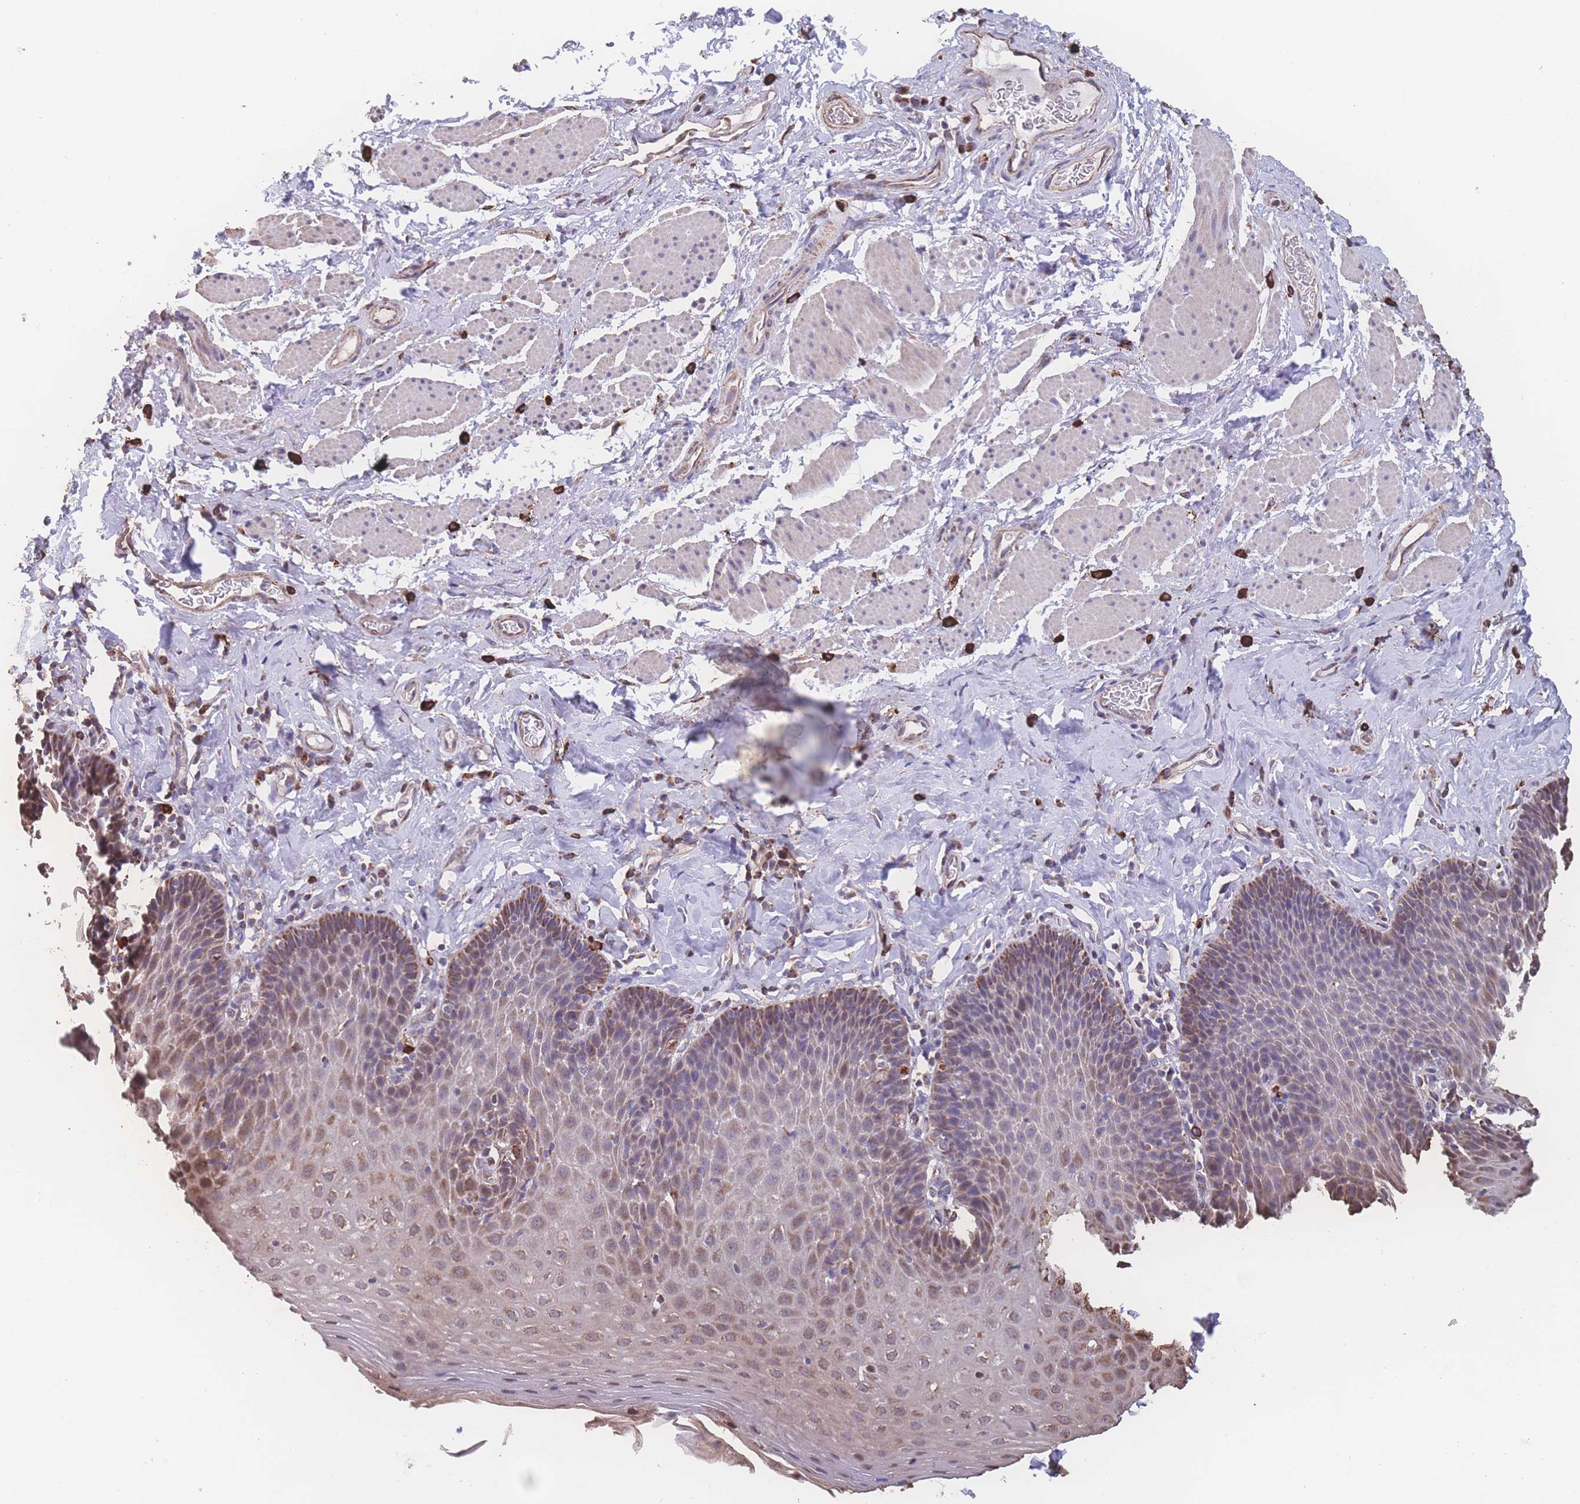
{"staining": {"intensity": "moderate", "quantity": "25%-75%", "location": "cytoplasmic/membranous"}, "tissue": "esophagus", "cell_type": "Squamous epithelial cells", "image_type": "normal", "snomed": [{"axis": "morphology", "description": "Normal tissue, NOS"}, {"axis": "topography", "description": "Esophagus"}], "caption": "This micrograph exhibits unremarkable esophagus stained with IHC to label a protein in brown. The cytoplasmic/membranous of squamous epithelial cells show moderate positivity for the protein. Nuclei are counter-stained blue.", "gene": "SGSM3", "patient": {"sex": "female", "age": 61}}